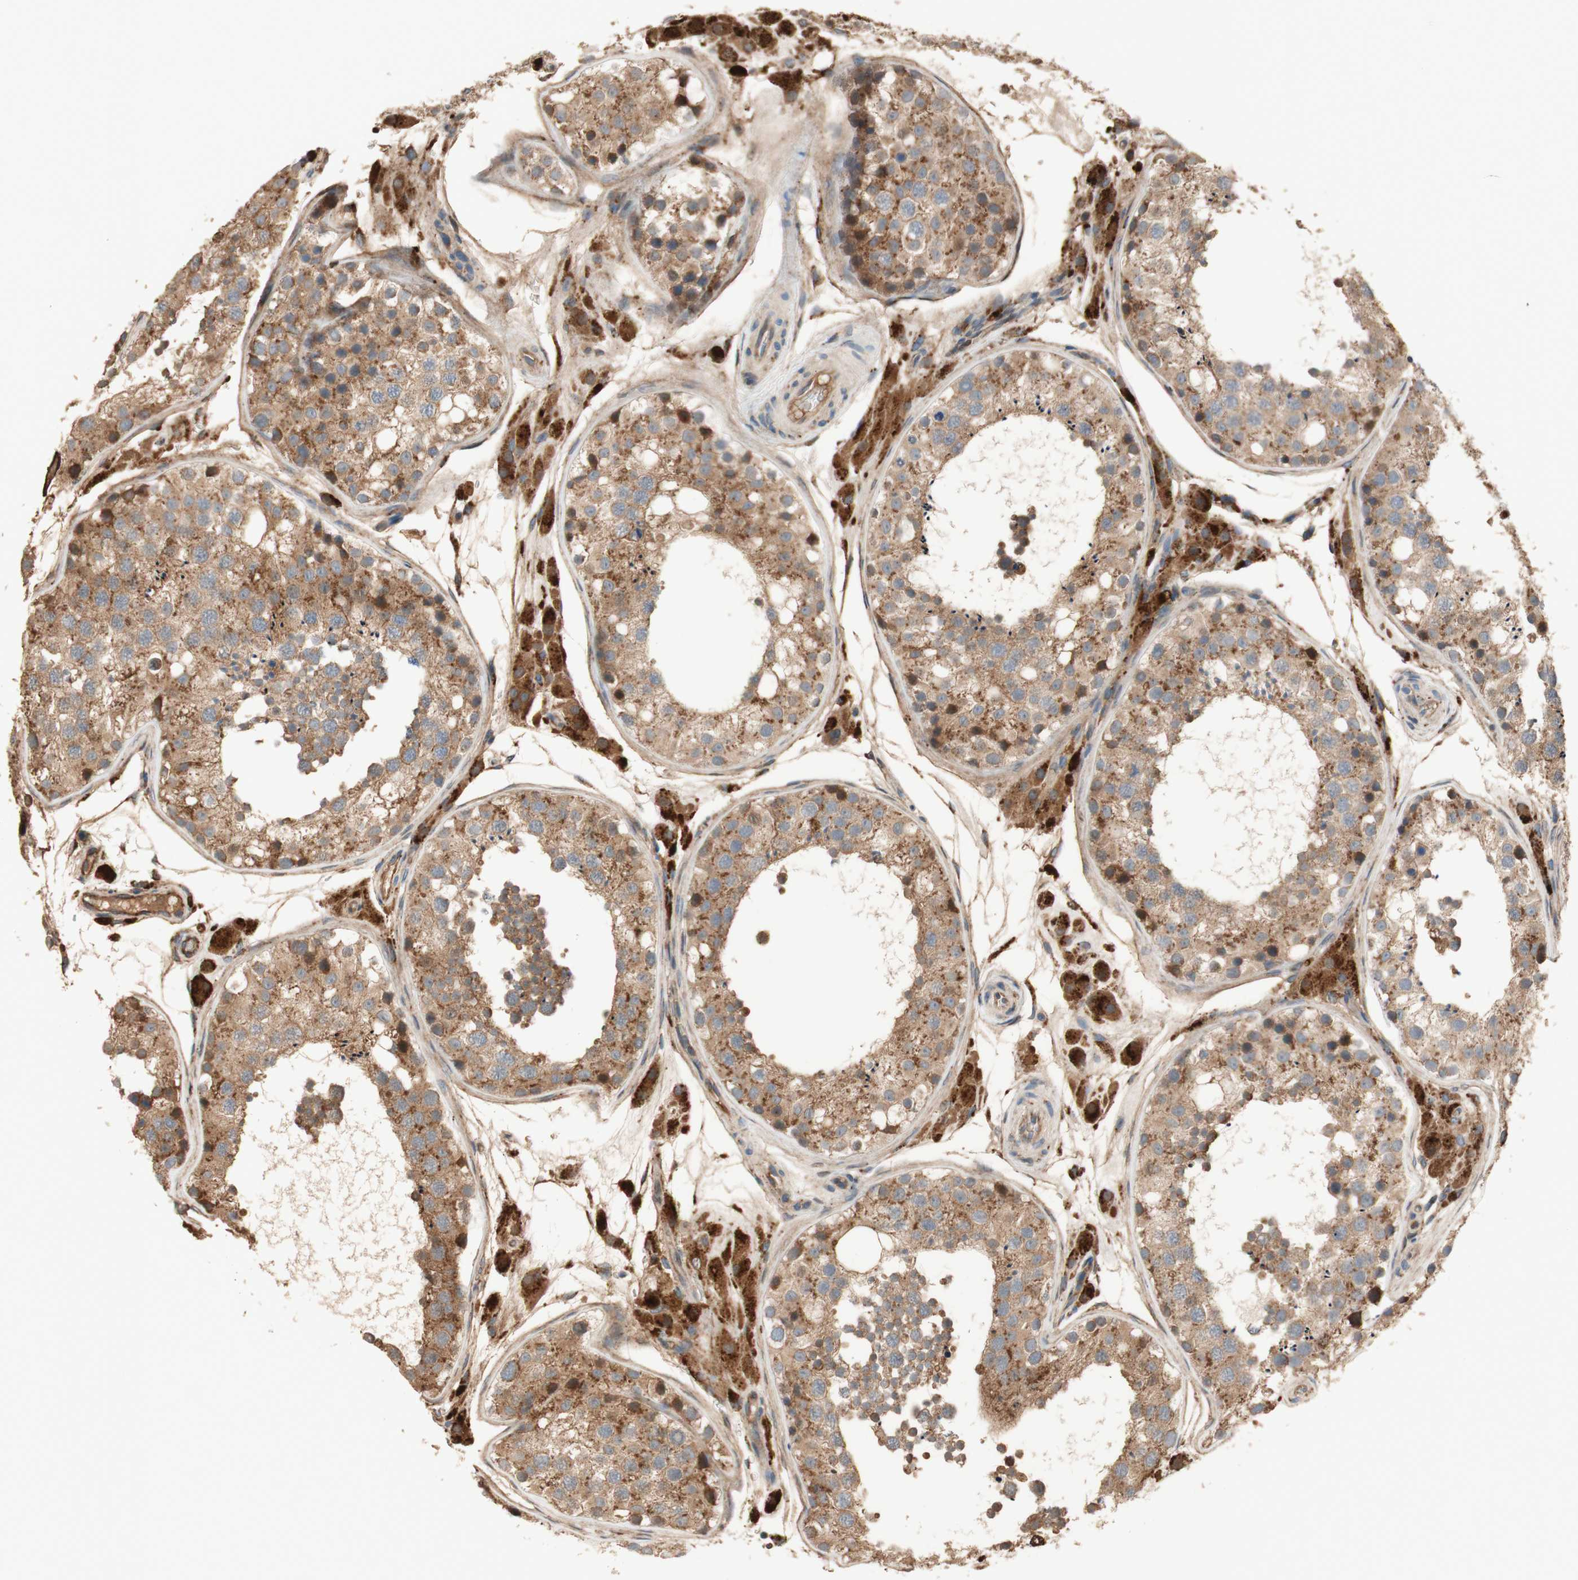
{"staining": {"intensity": "moderate", "quantity": ">75%", "location": "cytoplasmic/membranous"}, "tissue": "testis", "cell_type": "Cells in seminiferous ducts", "image_type": "normal", "snomed": [{"axis": "morphology", "description": "Normal tissue, NOS"}, {"axis": "topography", "description": "Testis"}], "caption": "Immunohistochemical staining of unremarkable human testis reveals medium levels of moderate cytoplasmic/membranous staining in approximately >75% of cells in seminiferous ducts.", "gene": "PTPN21", "patient": {"sex": "male", "age": 26}}